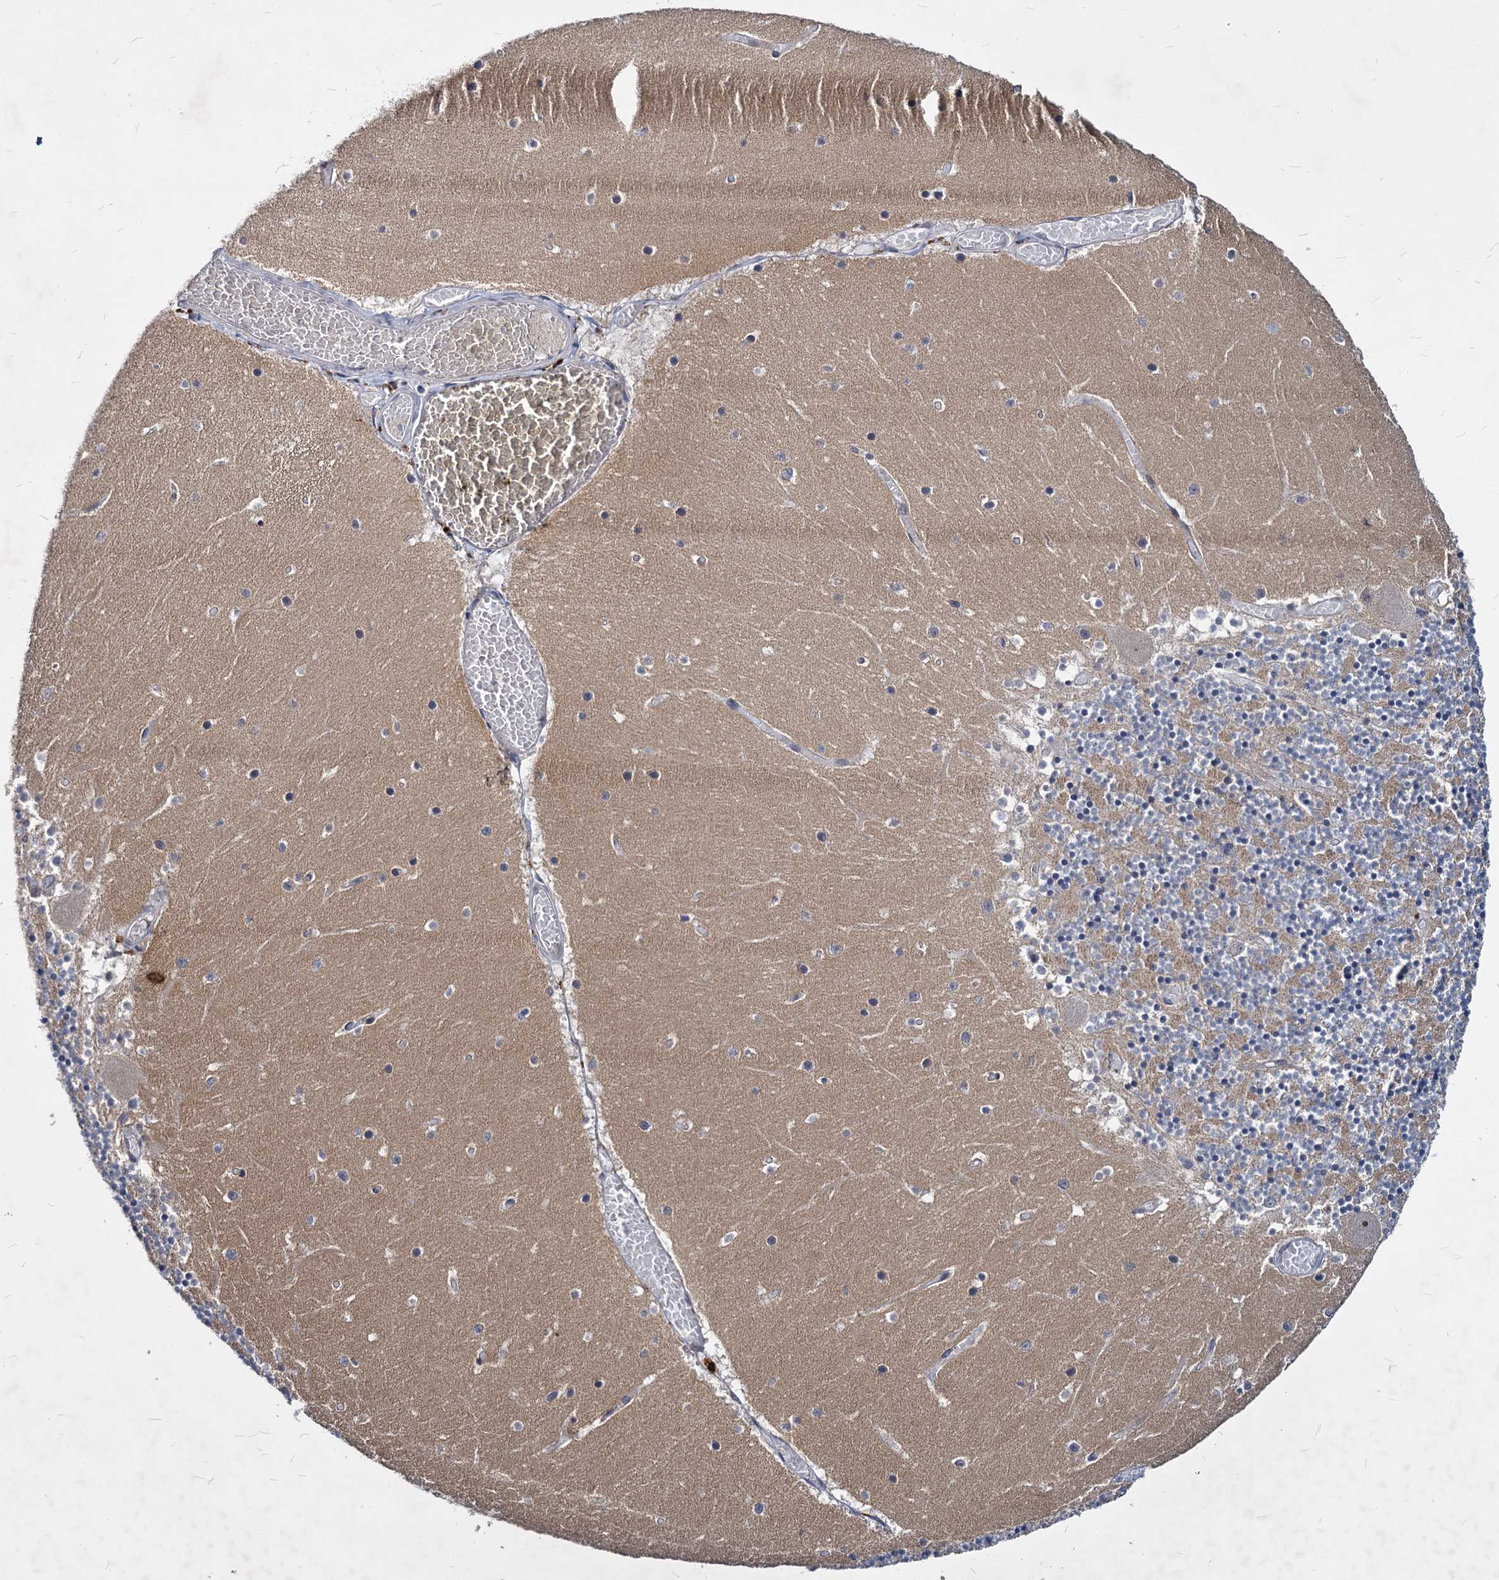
{"staining": {"intensity": "weak", "quantity": "25%-75%", "location": "cytoplasmic/membranous"}, "tissue": "cerebellum", "cell_type": "Cells in granular layer", "image_type": "normal", "snomed": [{"axis": "morphology", "description": "Normal tissue, NOS"}, {"axis": "topography", "description": "Cerebellum"}], "caption": "IHC of benign cerebellum reveals low levels of weak cytoplasmic/membranous positivity in about 25%-75% of cells in granular layer. (DAB (3,3'-diaminobenzidine) IHC with brightfield microscopy, high magnification).", "gene": "C11orf86", "patient": {"sex": "female", "age": 28}}